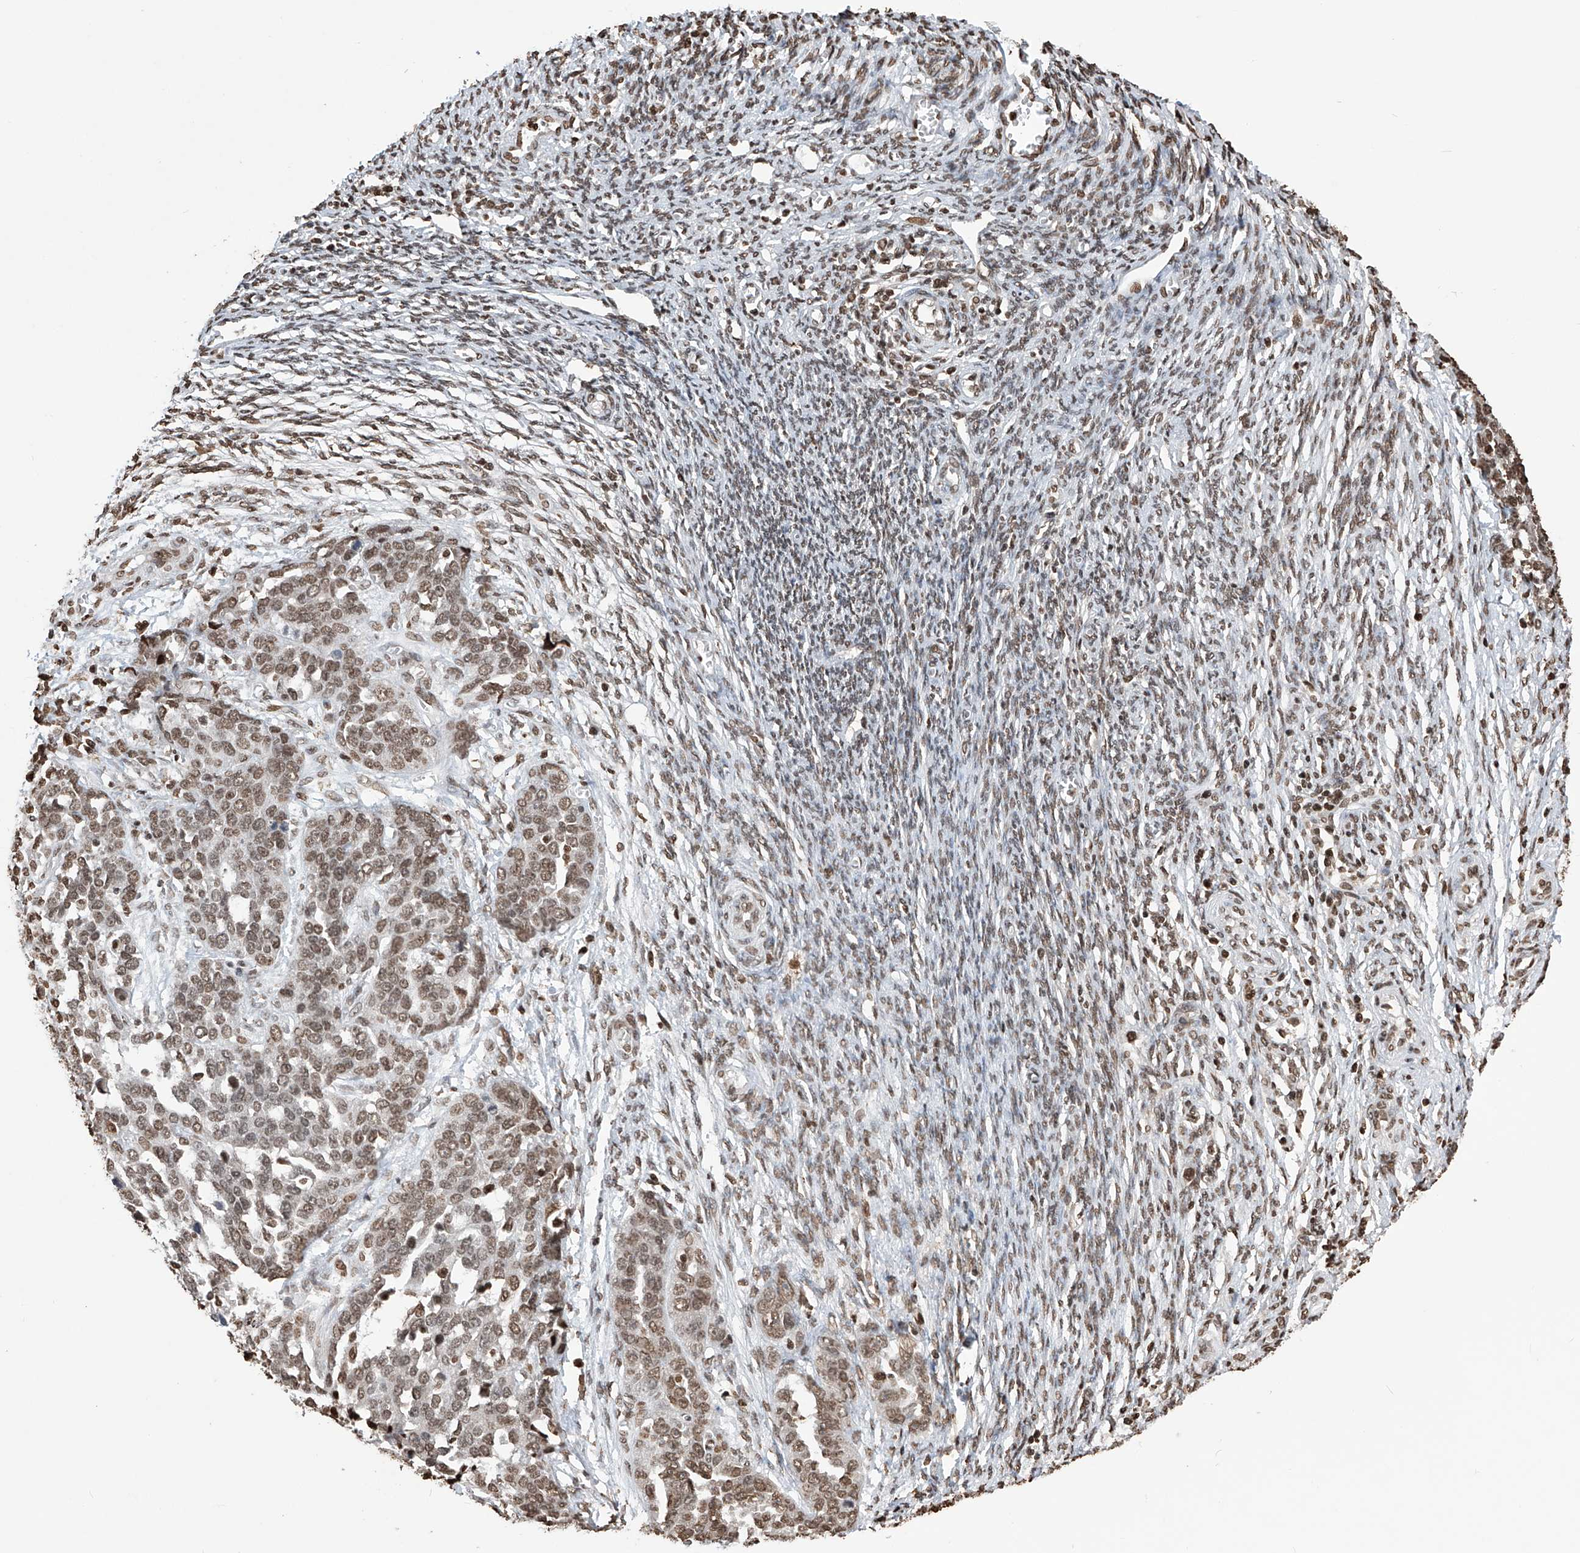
{"staining": {"intensity": "moderate", "quantity": ">75%", "location": "nuclear"}, "tissue": "ovarian cancer", "cell_type": "Tumor cells", "image_type": "cancer", "snomed": [{"axis": "morphology", "description": "Cystadenocarcinoma, serous, NOS"}, {"axis": "topography", "description": "Ovary"}], "caption": "This histopathology image reveals serous cystadenocarcinoma (ovarian) stained with immunohistochemistry to label a protein in brown. The nuclear of tumor cells show moderate positivity for the protein. Nuclei are counter-stained blue.", "gene": "CFAP410", "patient": {"sex": "female", "age": 44}}